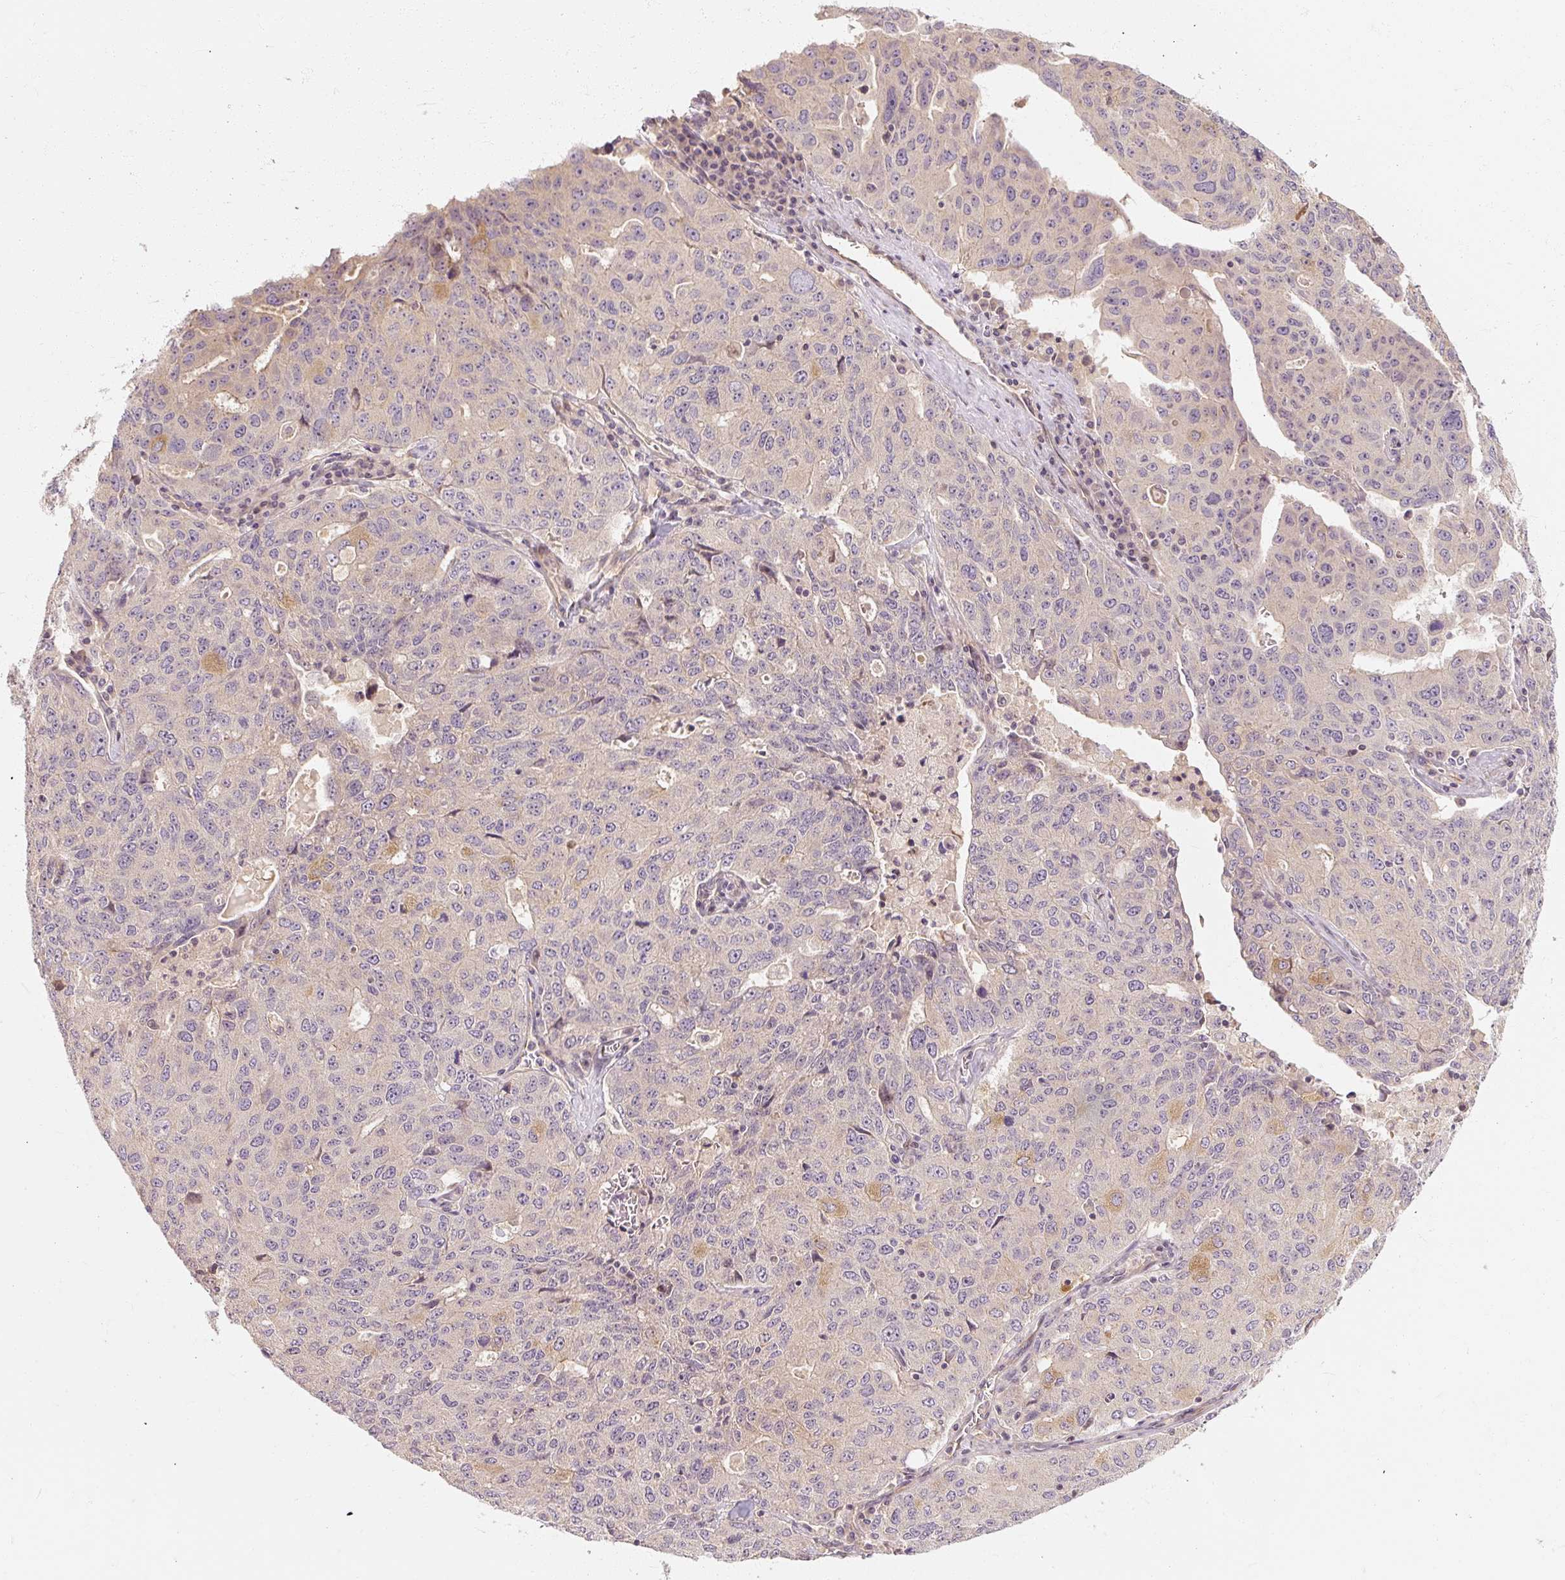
{"staining": {"intensity": "negative", "quantity": "none", "location": "none"}, "tissue": "ovarian cancer", "cell_type": "Tumor cells", "image_type": "cancer", "snomed": [{"axis": "morphology", "description": "Carcinoma, endometroid"}, {"axis": "topography", "description": "Ovary"}], "caption": "Tumor cells are negative for brown protein staining in ovarian cancer (endometroid carcinoma).", "gene": "RB1CC1", "patient": {"sex": "female", "age": 62}}